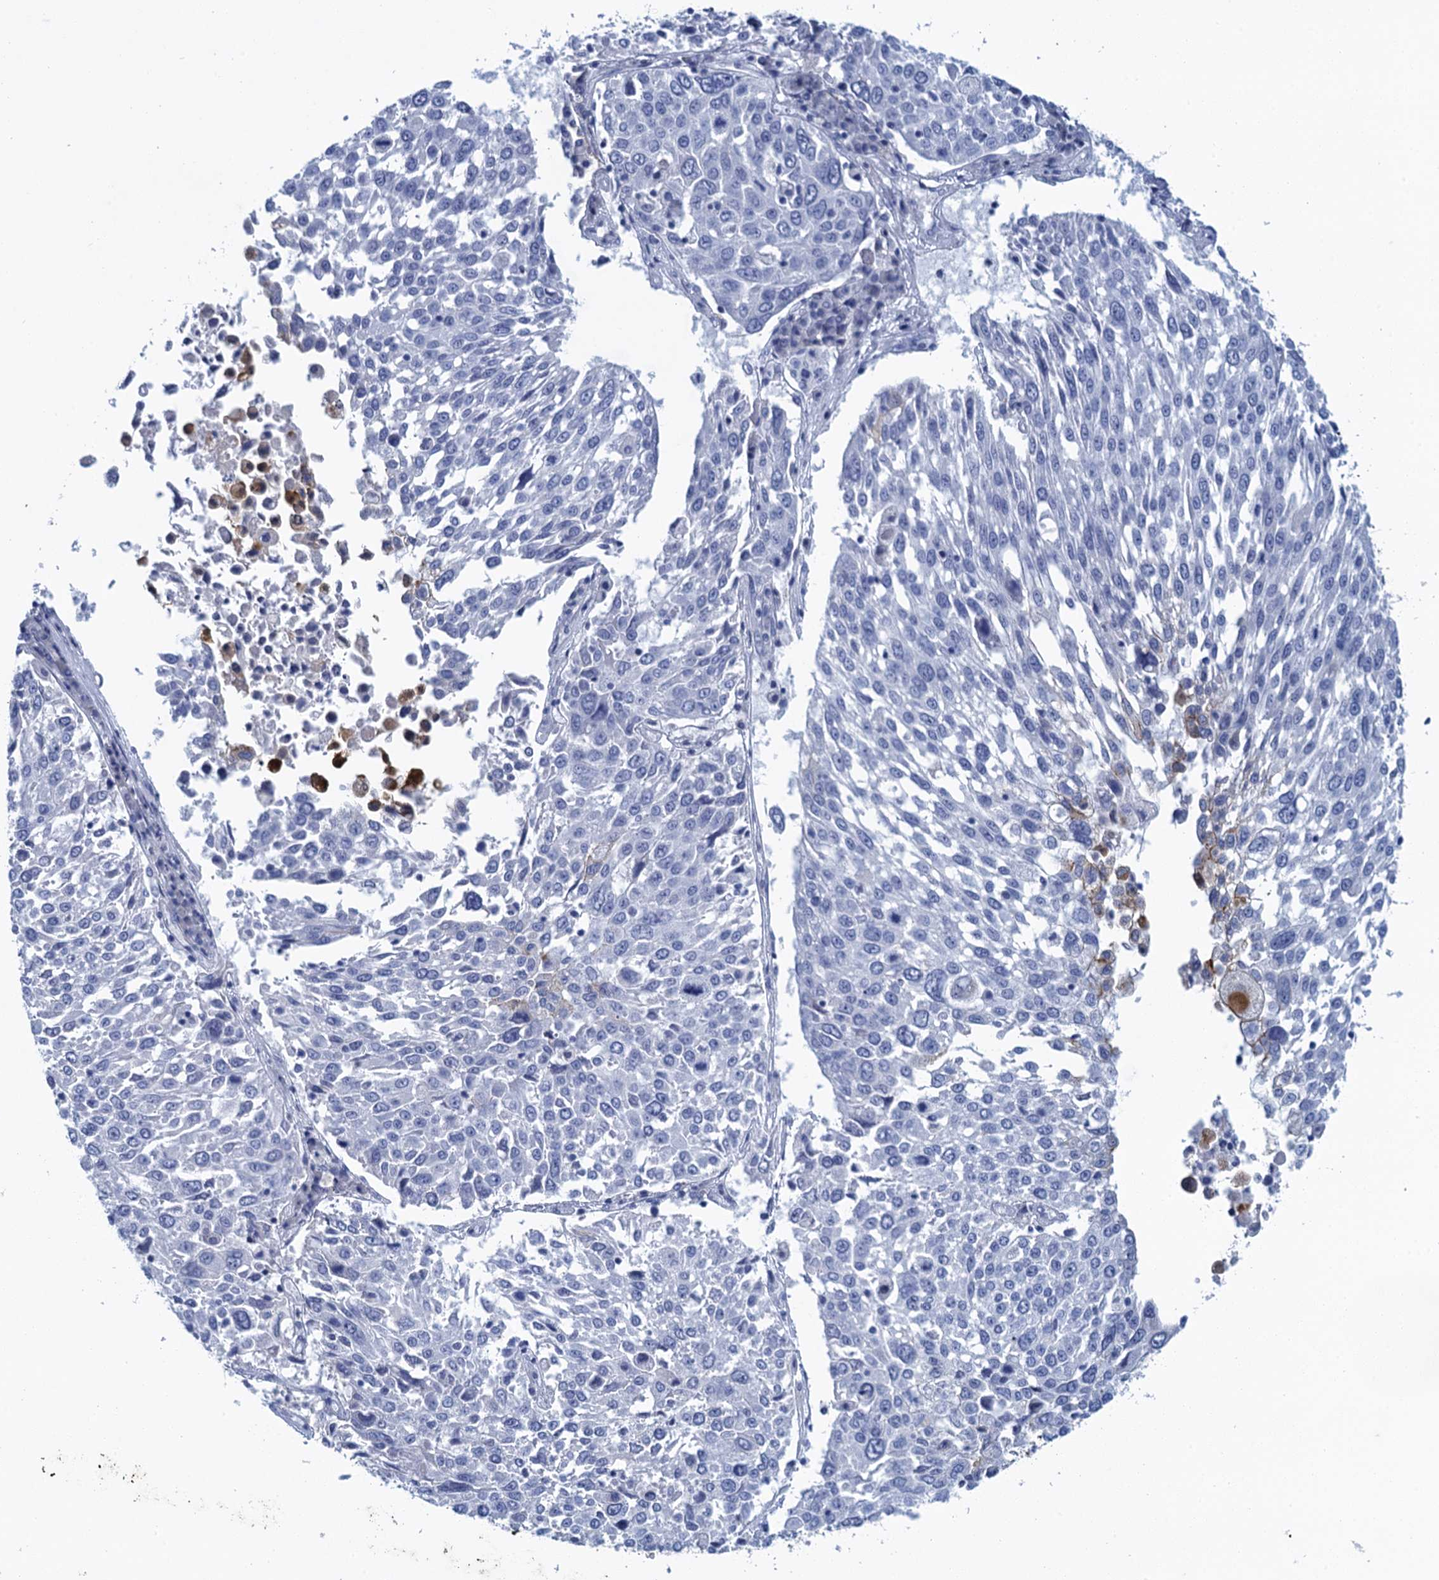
{"staining": {"intensity": "negative", "quantity": "none", "location": "none"}, "tissue": "lung cancer", "cell_type": "Tumor cells", "image_type": "cancer", "snomed": [{"axis": "morphology", "description": "Squamous cell carcinoma, NOS"}, {"axis": "topography", "description": "Lung"}], "caption": "IHC image of neoplastic tissue: lung cancer stained with DAB (3,3'-diaminobenzidine) reveals no significant protein staining in tumor cells.", "gene": "SCEL", "patient": {"sex": "male", "age": 65}}